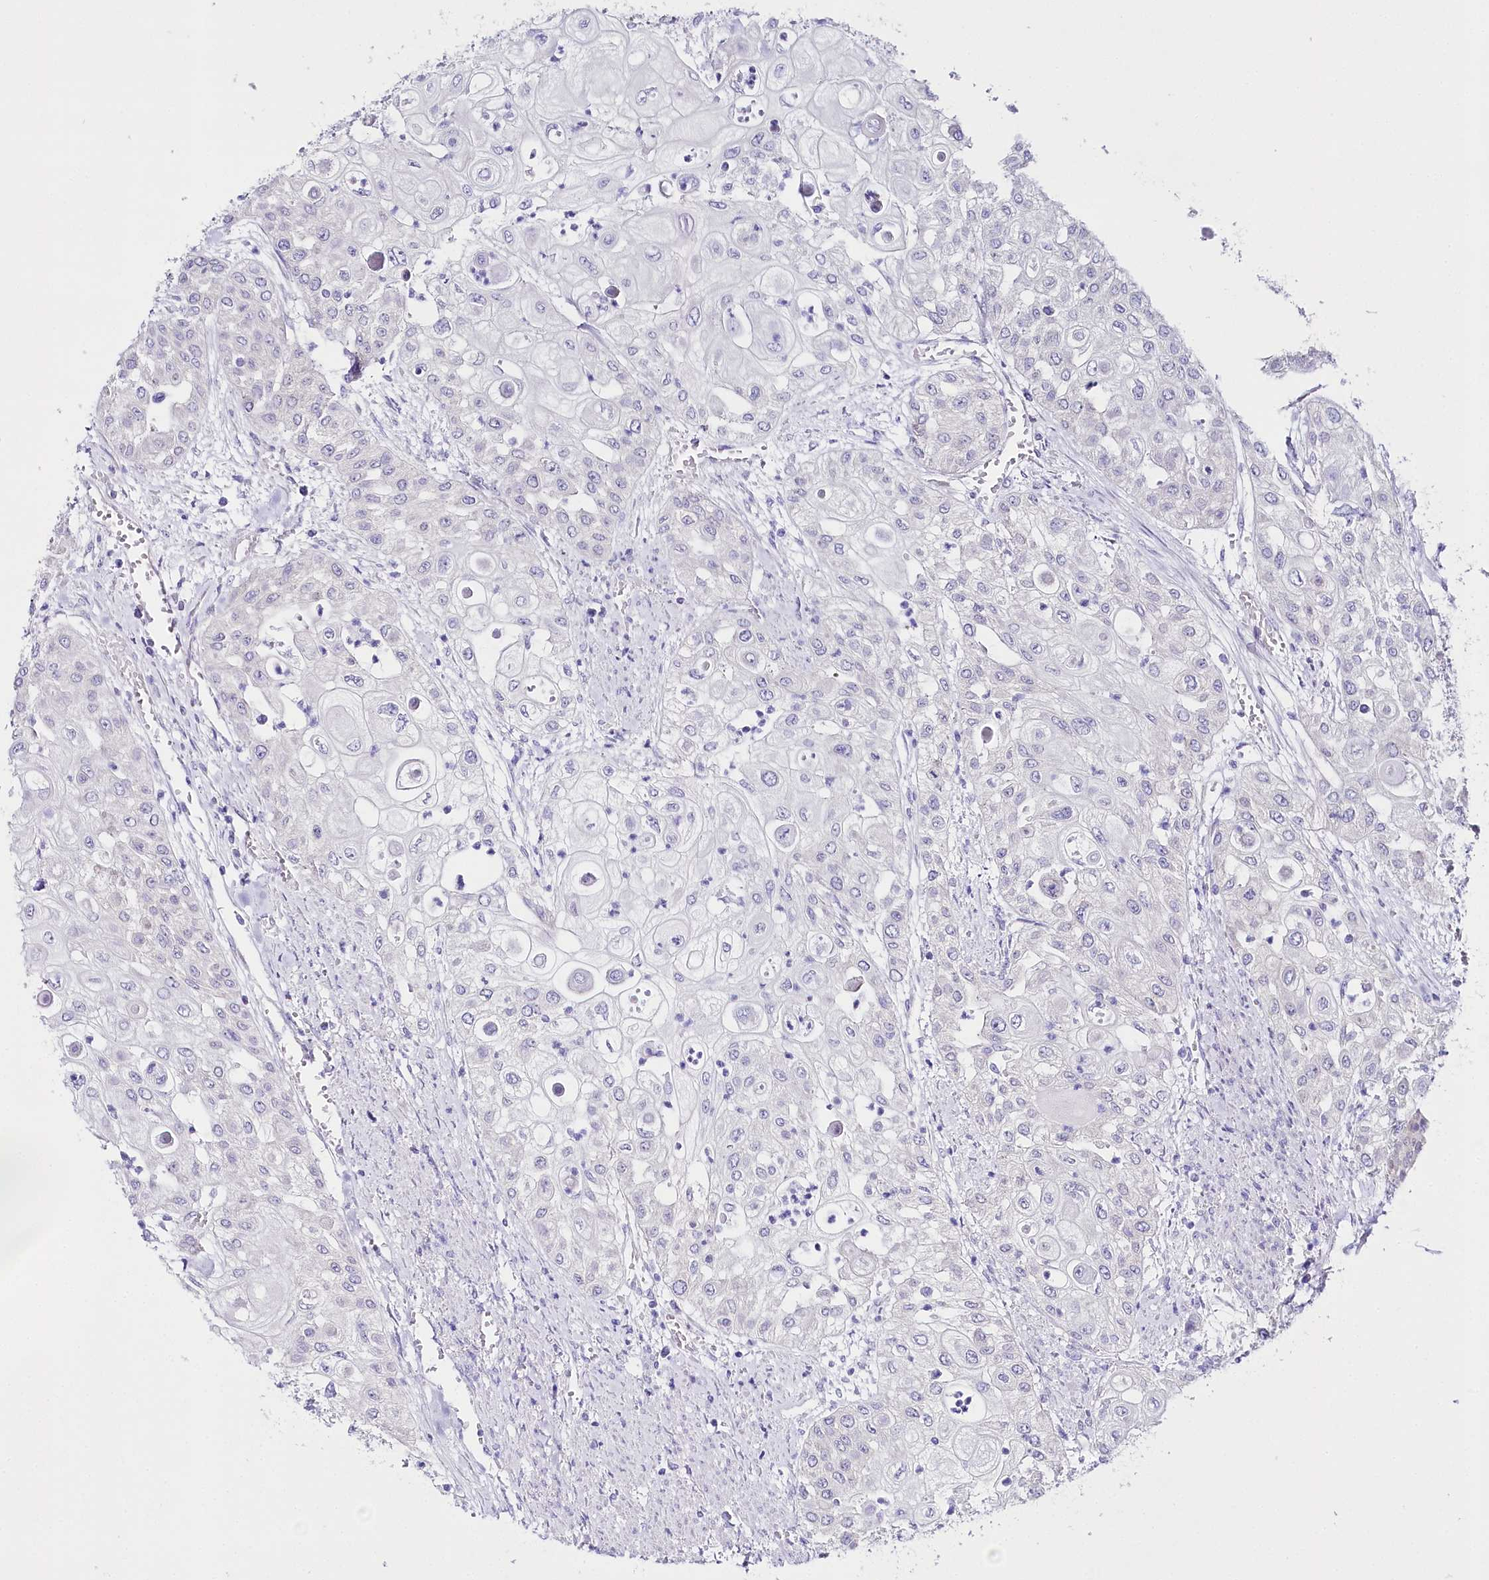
{"staining": {"intensity": "negative", "quantity": "none", "location": "none"}, "tissue": "urothelial cancer", "cell_type": "Tumor cells", "image_type": "cancer", "snomed": [{"axis": "morphology", "description": "Urothelial carcinoma, High grade"}, {"axis": "topography", "description": "Urinary bladder"}], "caption": "DAB immunohistochemical staining of urothelial cancer demonstrates no significant expression in tumor cells.", "gene": "CSN3", "patient": {"sex": "female", "age": 79}}